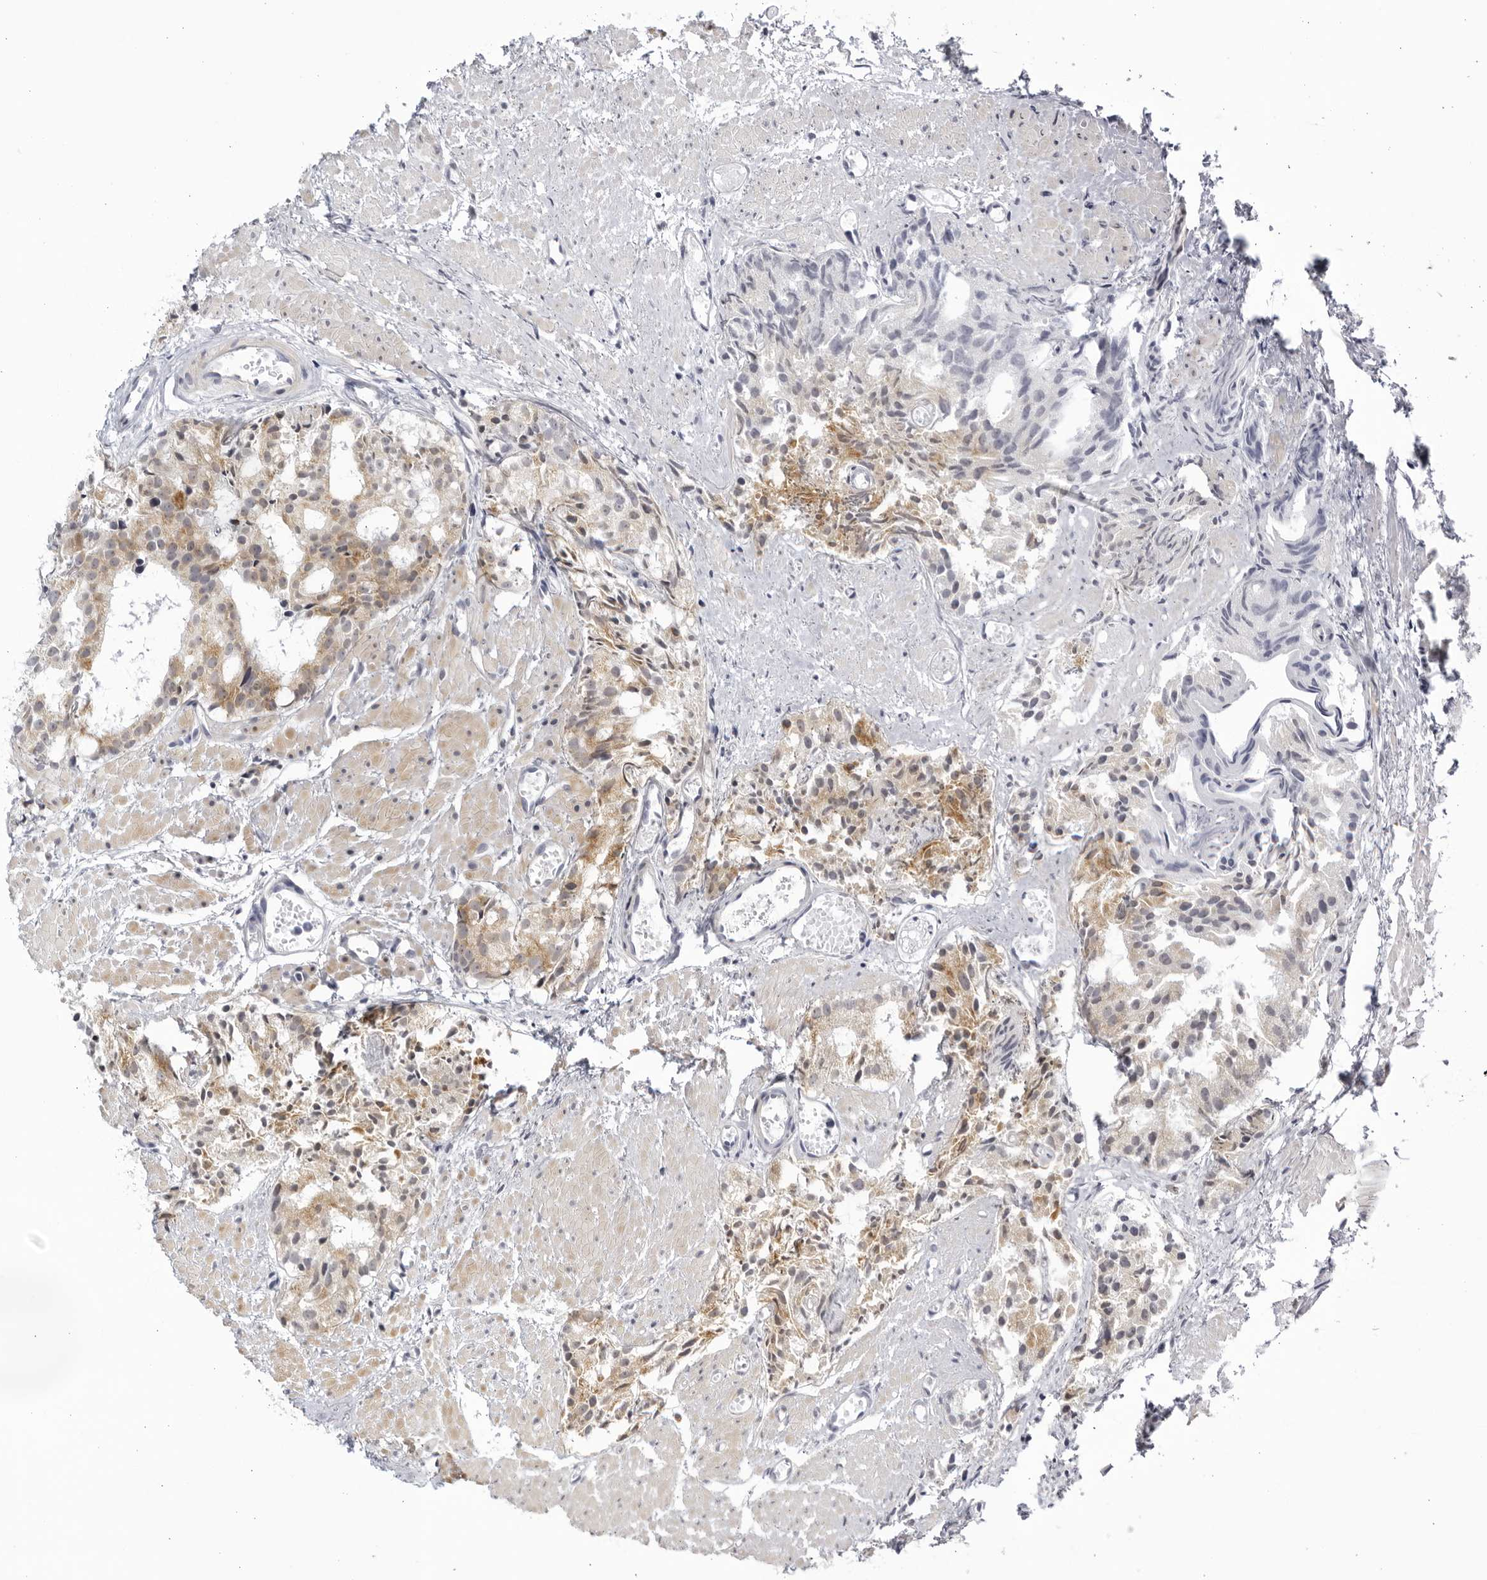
{"staining": {"intensity": "moderate", "quantity": "25%-75%", "location": "cytoplasmic/membranous"}, "tissue": "prostate cancer", "cell_type": "Tumor cells", "image_type": "cancer", "snomed": [{"axis": "morphology", "description": "Adenocarcinoma, Low grade"}, {"axis": "topography", "description": "Prostate"}], "caption": "This is a histology image of immunohistochemistry (IHC) staining of prostate low-grade adenocarcinoma, which shows moderate staining in the cytoplasmic/membranous of tumor cells.", "gene": "CNBD1", "patient": {"sex": "male", "age": 88}}